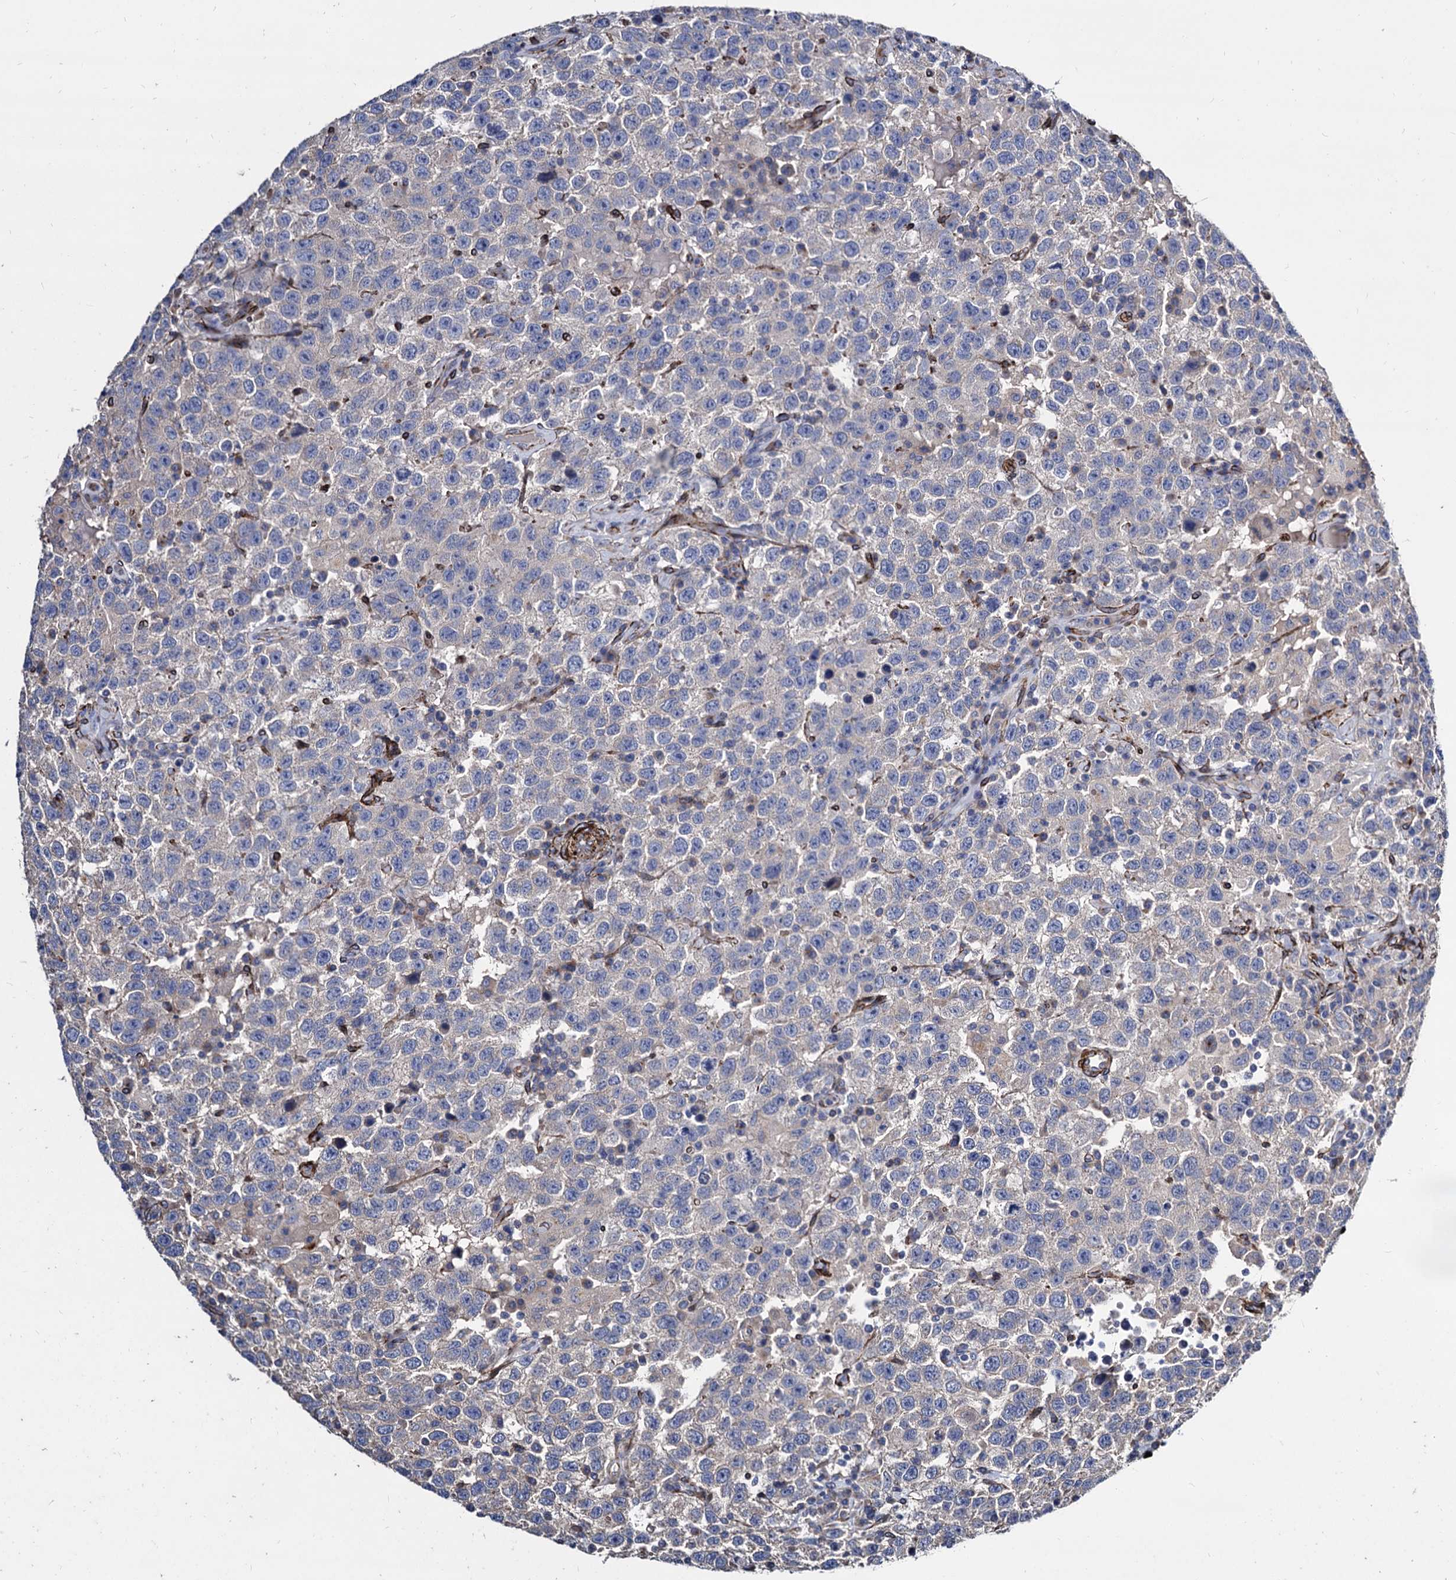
{"staining": {"intensity": "moderate", "quantity": "<25%", "location": "cytoplasmic/membranous"}, "tissue": "testis cancer", "cell_type": "Tumor cells", "image_type": "cancer", "snomed": [{"axis": "morphology", "description": "Seminoma, NOS"}, {"axis": "topography", "description": "Testis"}], "caption": "High-power microscopy captured an immunohistochemistry image of testis seminoma, revealing moderate cytoplasmic/membranous staining in about <25% of tumor cells.", "gene": "WDR11", "patient": {"sex": "male", "age": 41}}